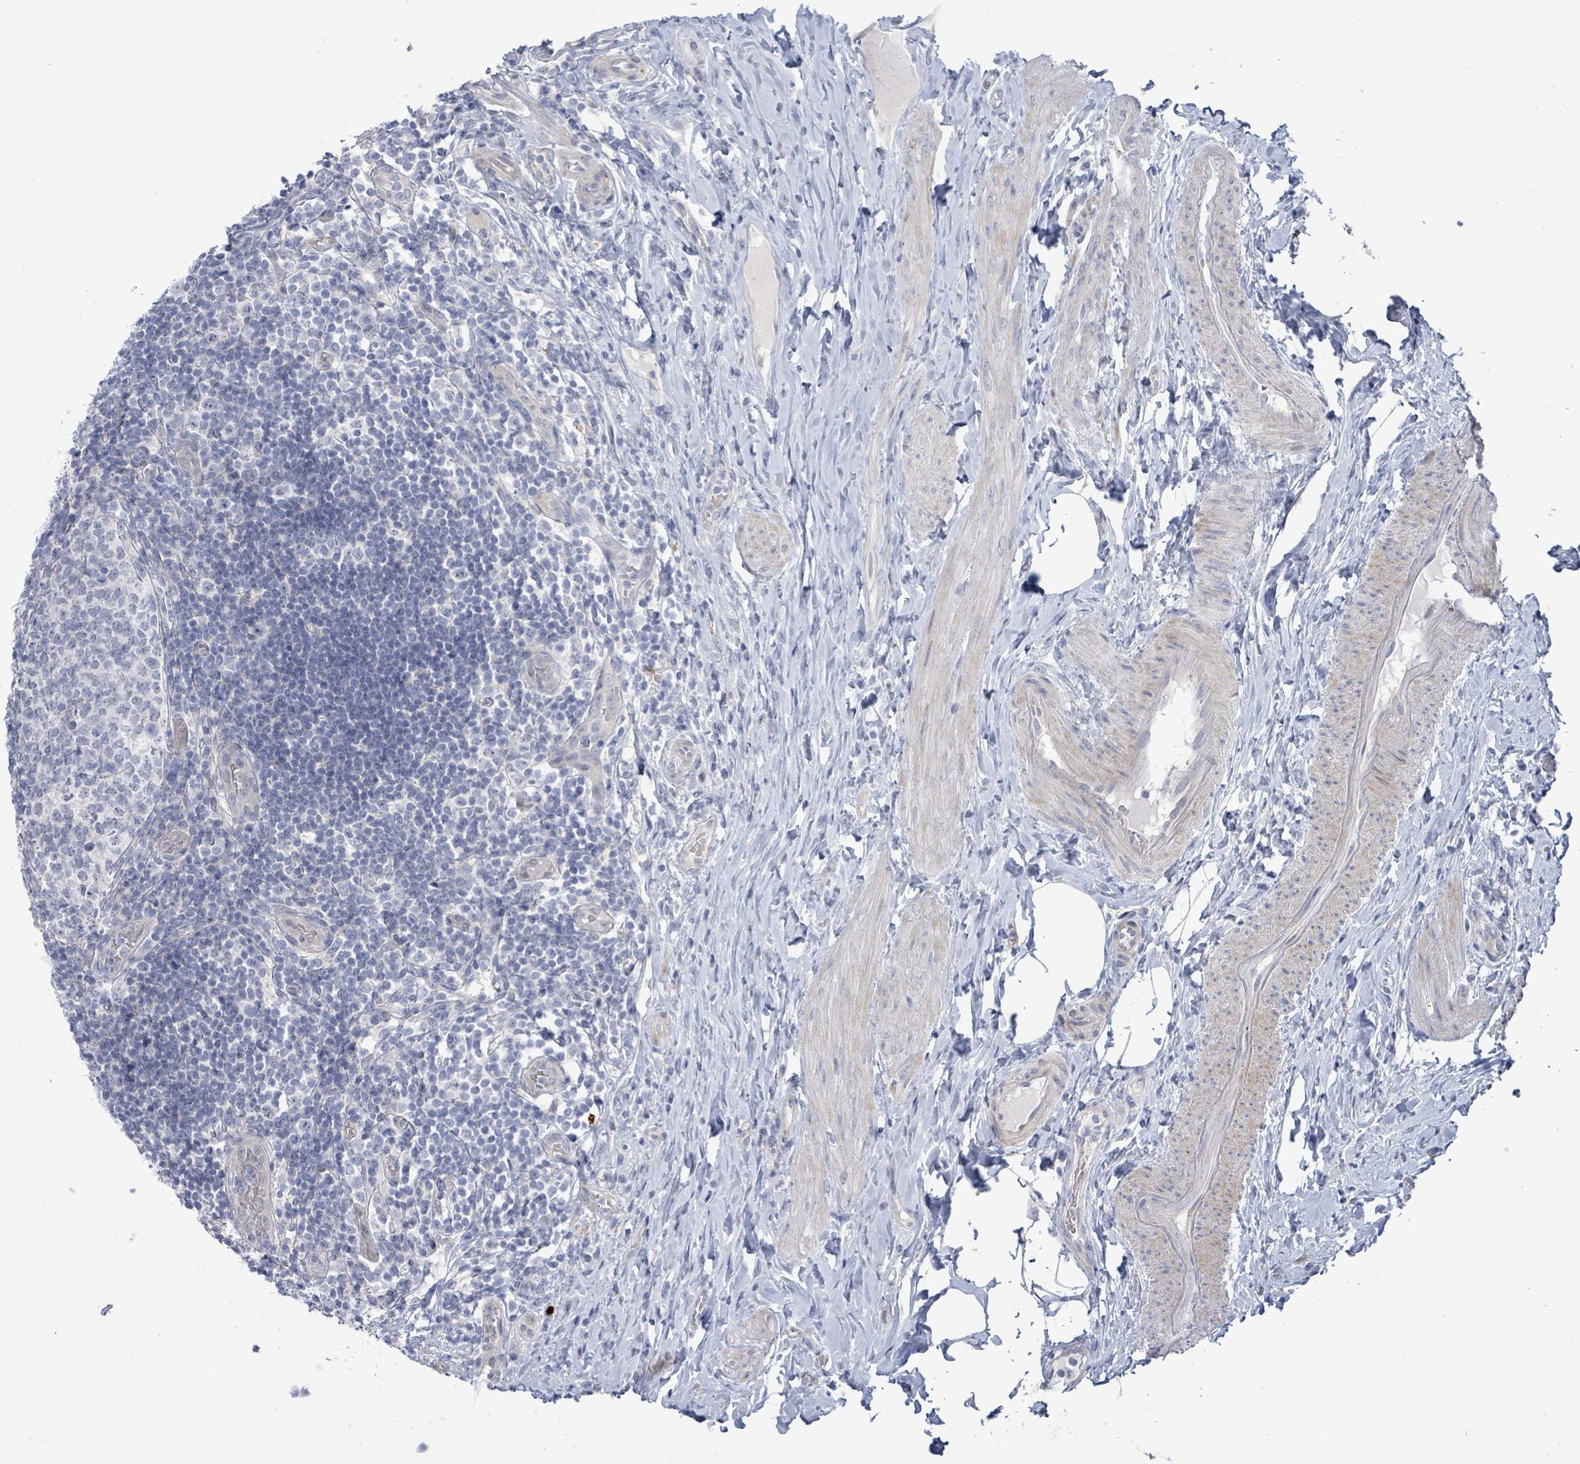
{"staining": {"intensity": "negative", "quantity": "none", "location": "none"}, "tissue": "appendix", "cell_type": "Glandular cells", "image_type": "normal", "snomed": [{"axis": "morphology", "description": "Normal tissue, NOS"}, {"axis": "topography", "description": "Appendix"}], "caption": "This photomicrograph is of normal appendix stained with immunohistochemistry to label a protein in brown with the nuclei are counter-stained blue. There is no staining in glandular cells.", "gene": "CT45A10", "patient": {"sex": "female", "age": 43}}